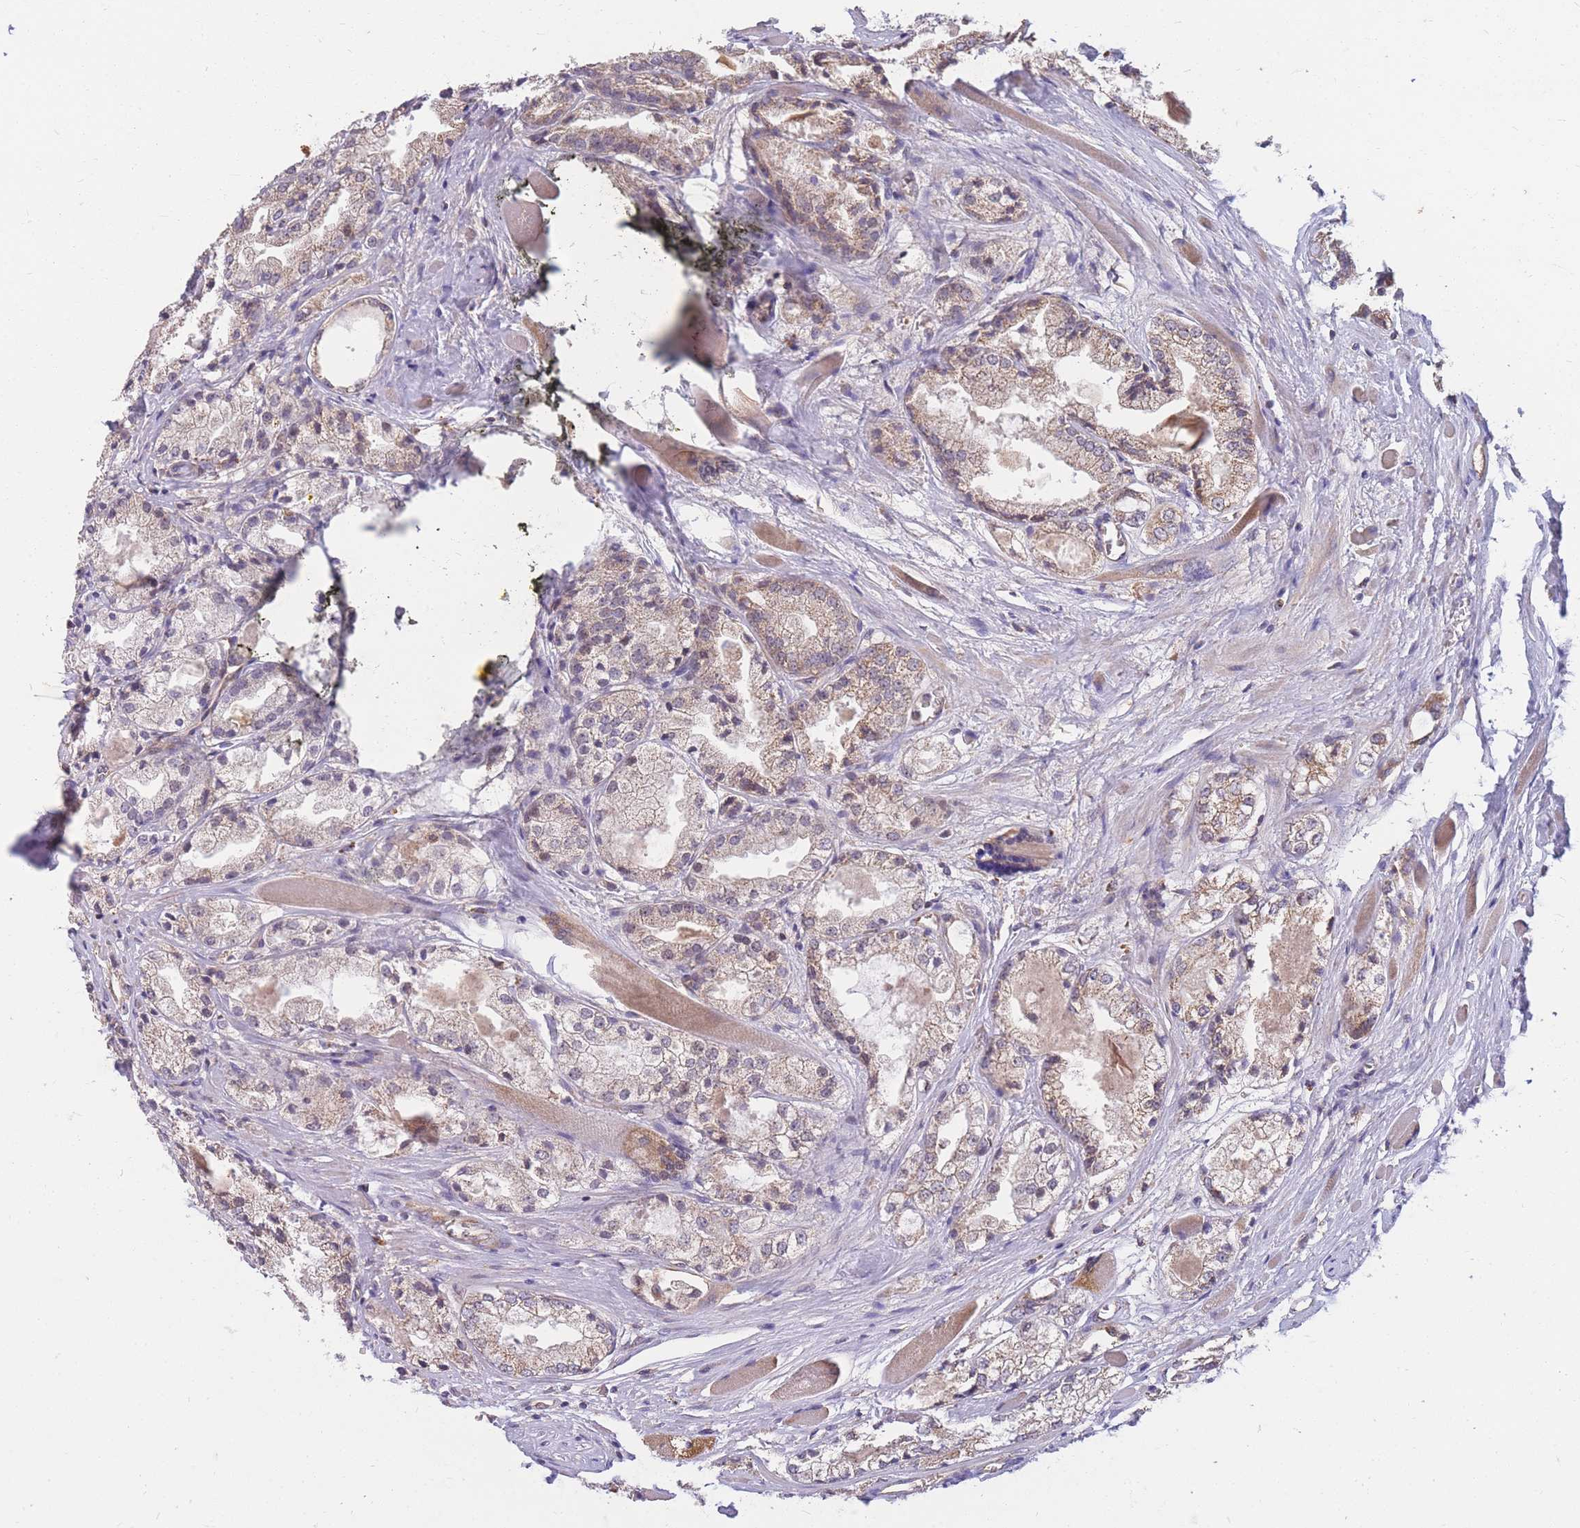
{"staining": {"intensity": "weak", "quantity": "25%-75%", "location": "cytoplasmic/membranous"}, "tissue": "prostate cancer", "cell_type": "Tumor cells", "image_type": "cancer", "snomed": [{"axis": "morphology", "description": "Adenocarcinoma, Low grade"}, {"axis": "topography", "description": "Prostate"}], "caption": "There is low levels of weak cytoplasmic/membranous expression in tumor cells of adenocarcinoma (low-grade) (prostate), as demonstrated by immunohistochemical staining (brown color).", "gene": "PTPMT1", "patient": {"sex": "male", "age": 67}}